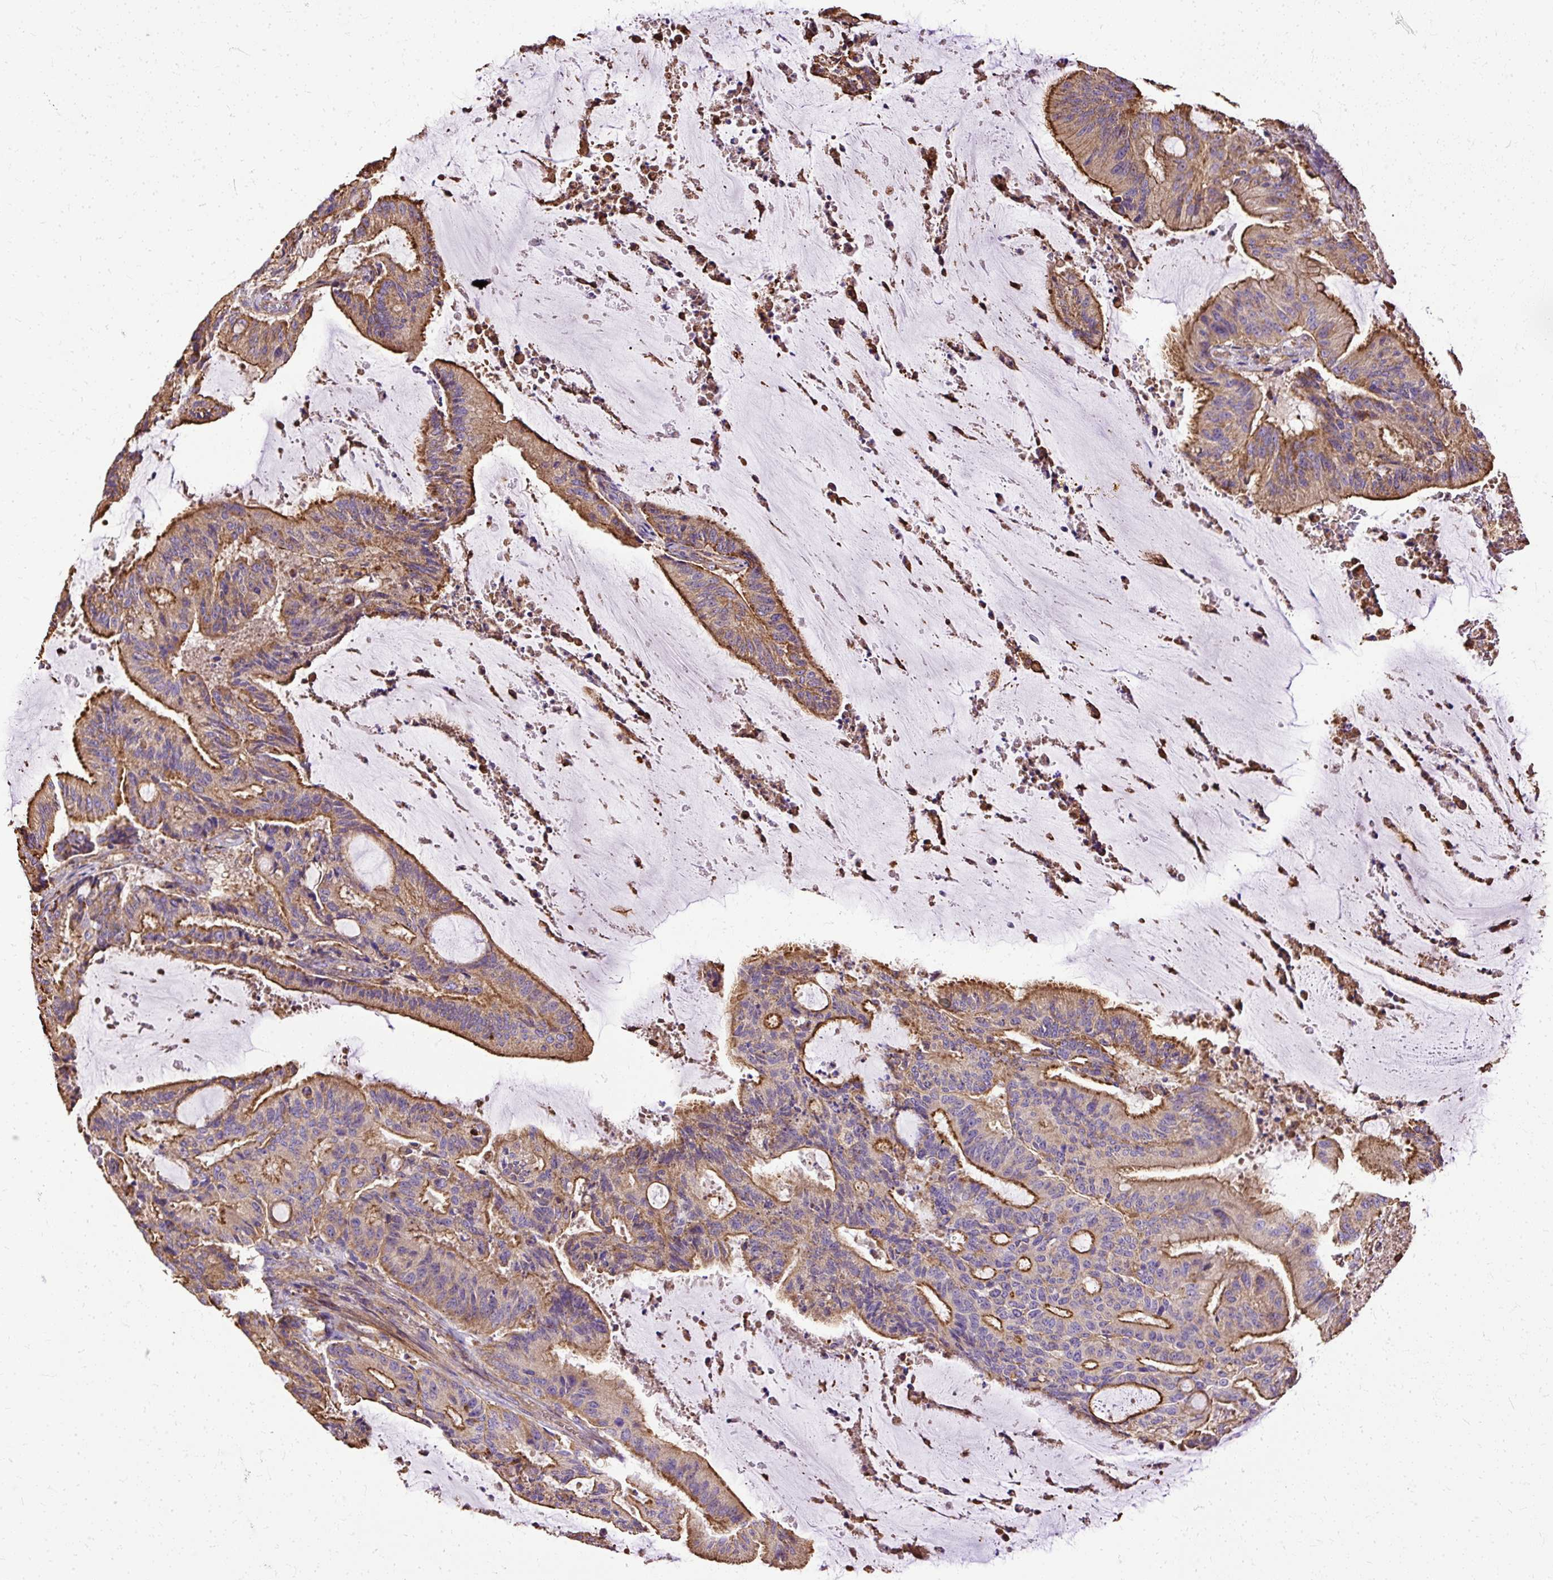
{"staining": {"intensity": "strong", "quantity": "25%-75%", "location": "cytoplasmic/membranous"}, "tissue": "liver cancer", "cell_type": "Tumor cells", "image_type": "cancer", "snomed": [{"axis": "morphology", "description": "Normal tissue, NOS"}, {"axis": "morphology", "description": "Cholangiocarcinoma"}, {"axis": "topography", "description": "Liver"}, {"axis": "topography", "description": "Peripheral nerve tissue"}], "caption": "Protein analysis of liver cancer (cholangiocarcinoma) tissue demonstrates strong cytoplasmic/membranous expression in about 25%-75% of tumor cells.", "gene": "KLHL11", "patient": {"sex": "female", "age": 73}}